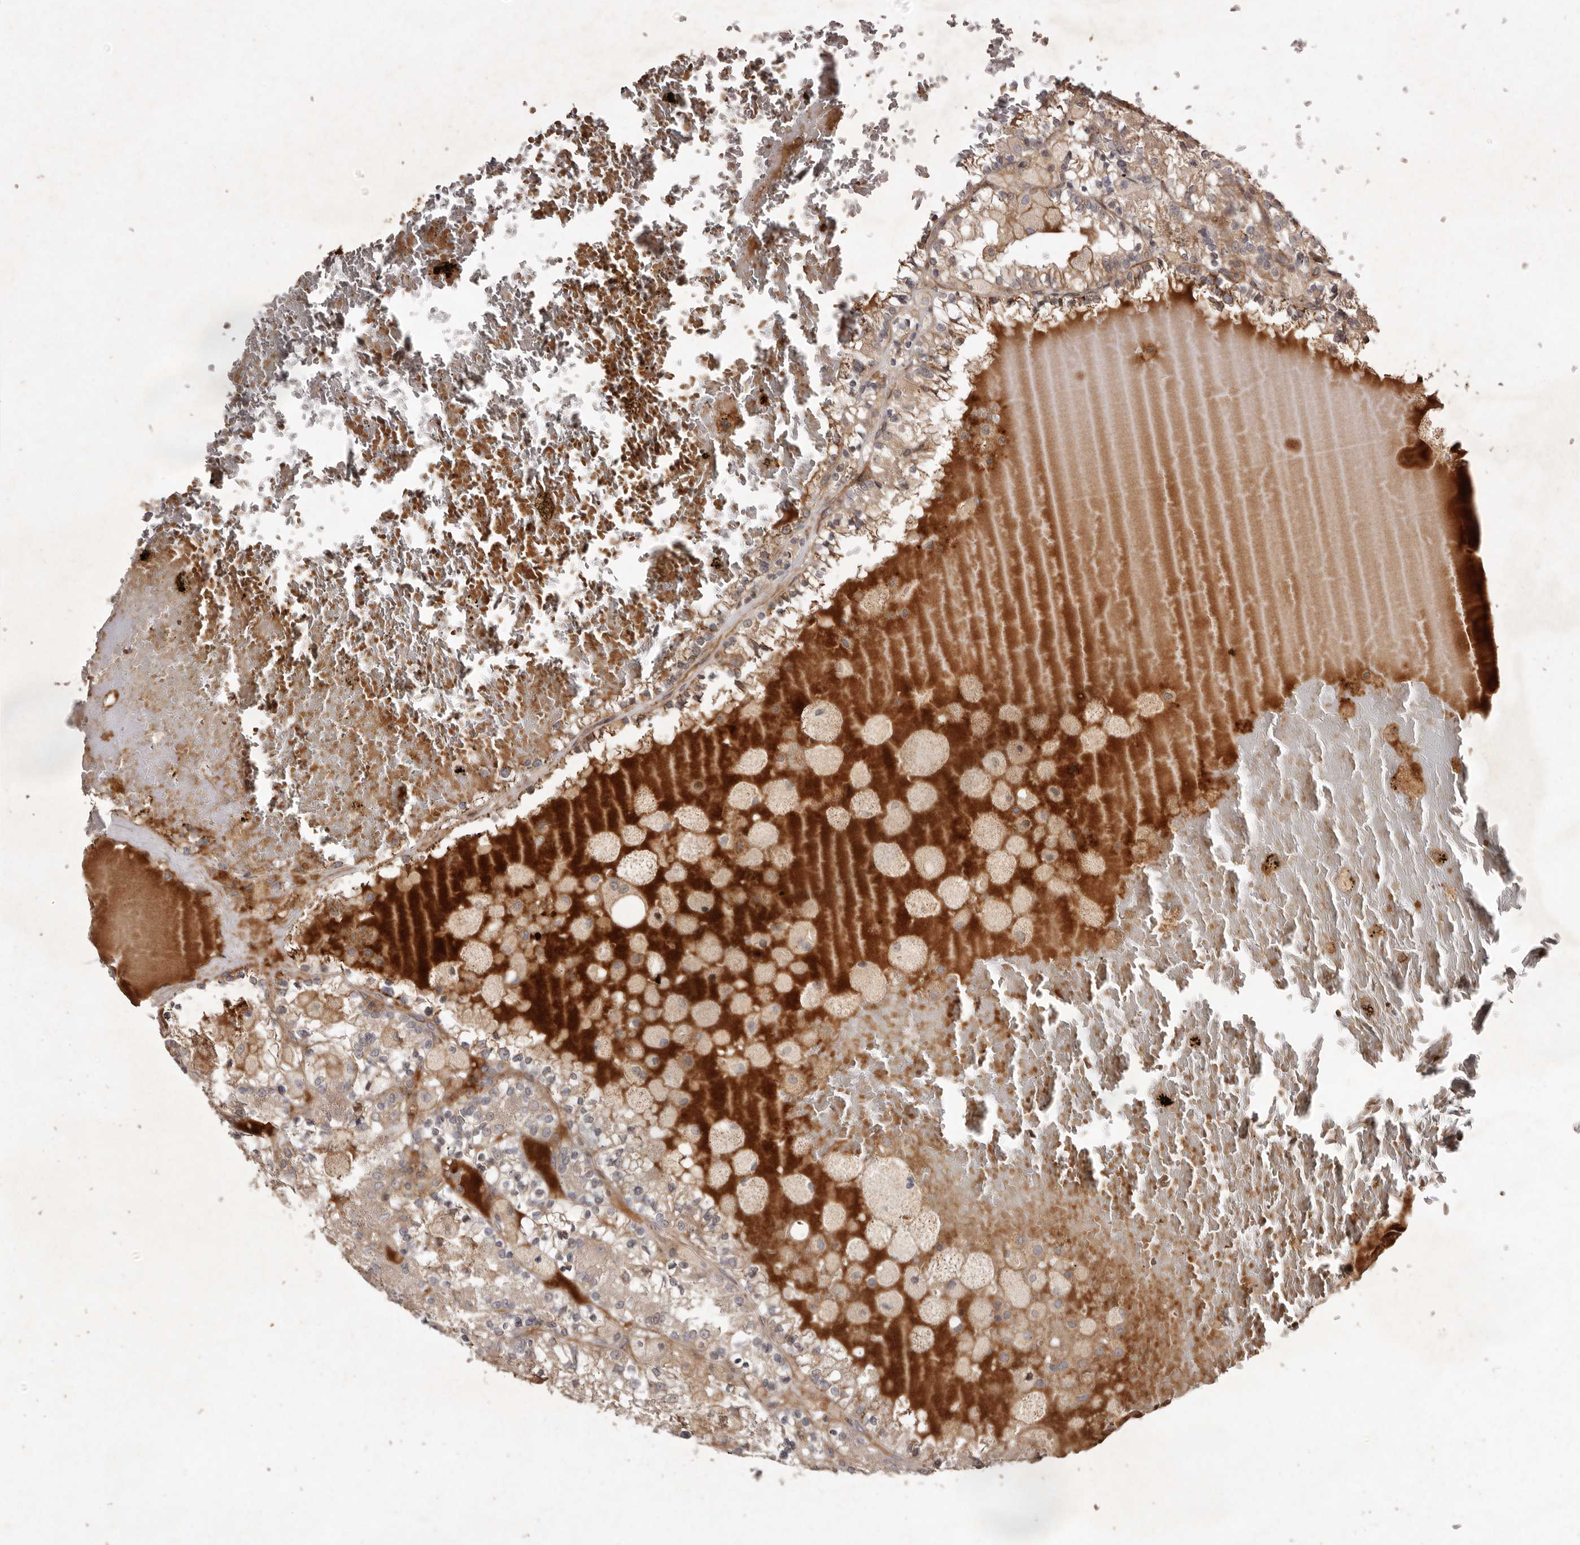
{"staining": {"intensity": "weak", "quantity": ">75%", "location": "cytoplasmic/membranous"}, "tissue": "renal cancer", "cell_type": "Tumor cells", "image_type": "cancer", "snomed": [{"axis": "morphology", "description": "Adenocarcinoma, NOS"}, {"axis": "topography", "description": "Kidney"}], "caption": "The histopathology image reveals staining of renal cancer (adenocarcinoma), revealing weak cytoplasmic/membranous protein positivity (brown color) within tumor cells.", "gene": "SEMA3A", "patient": {"sex": "female", "age": 56}}